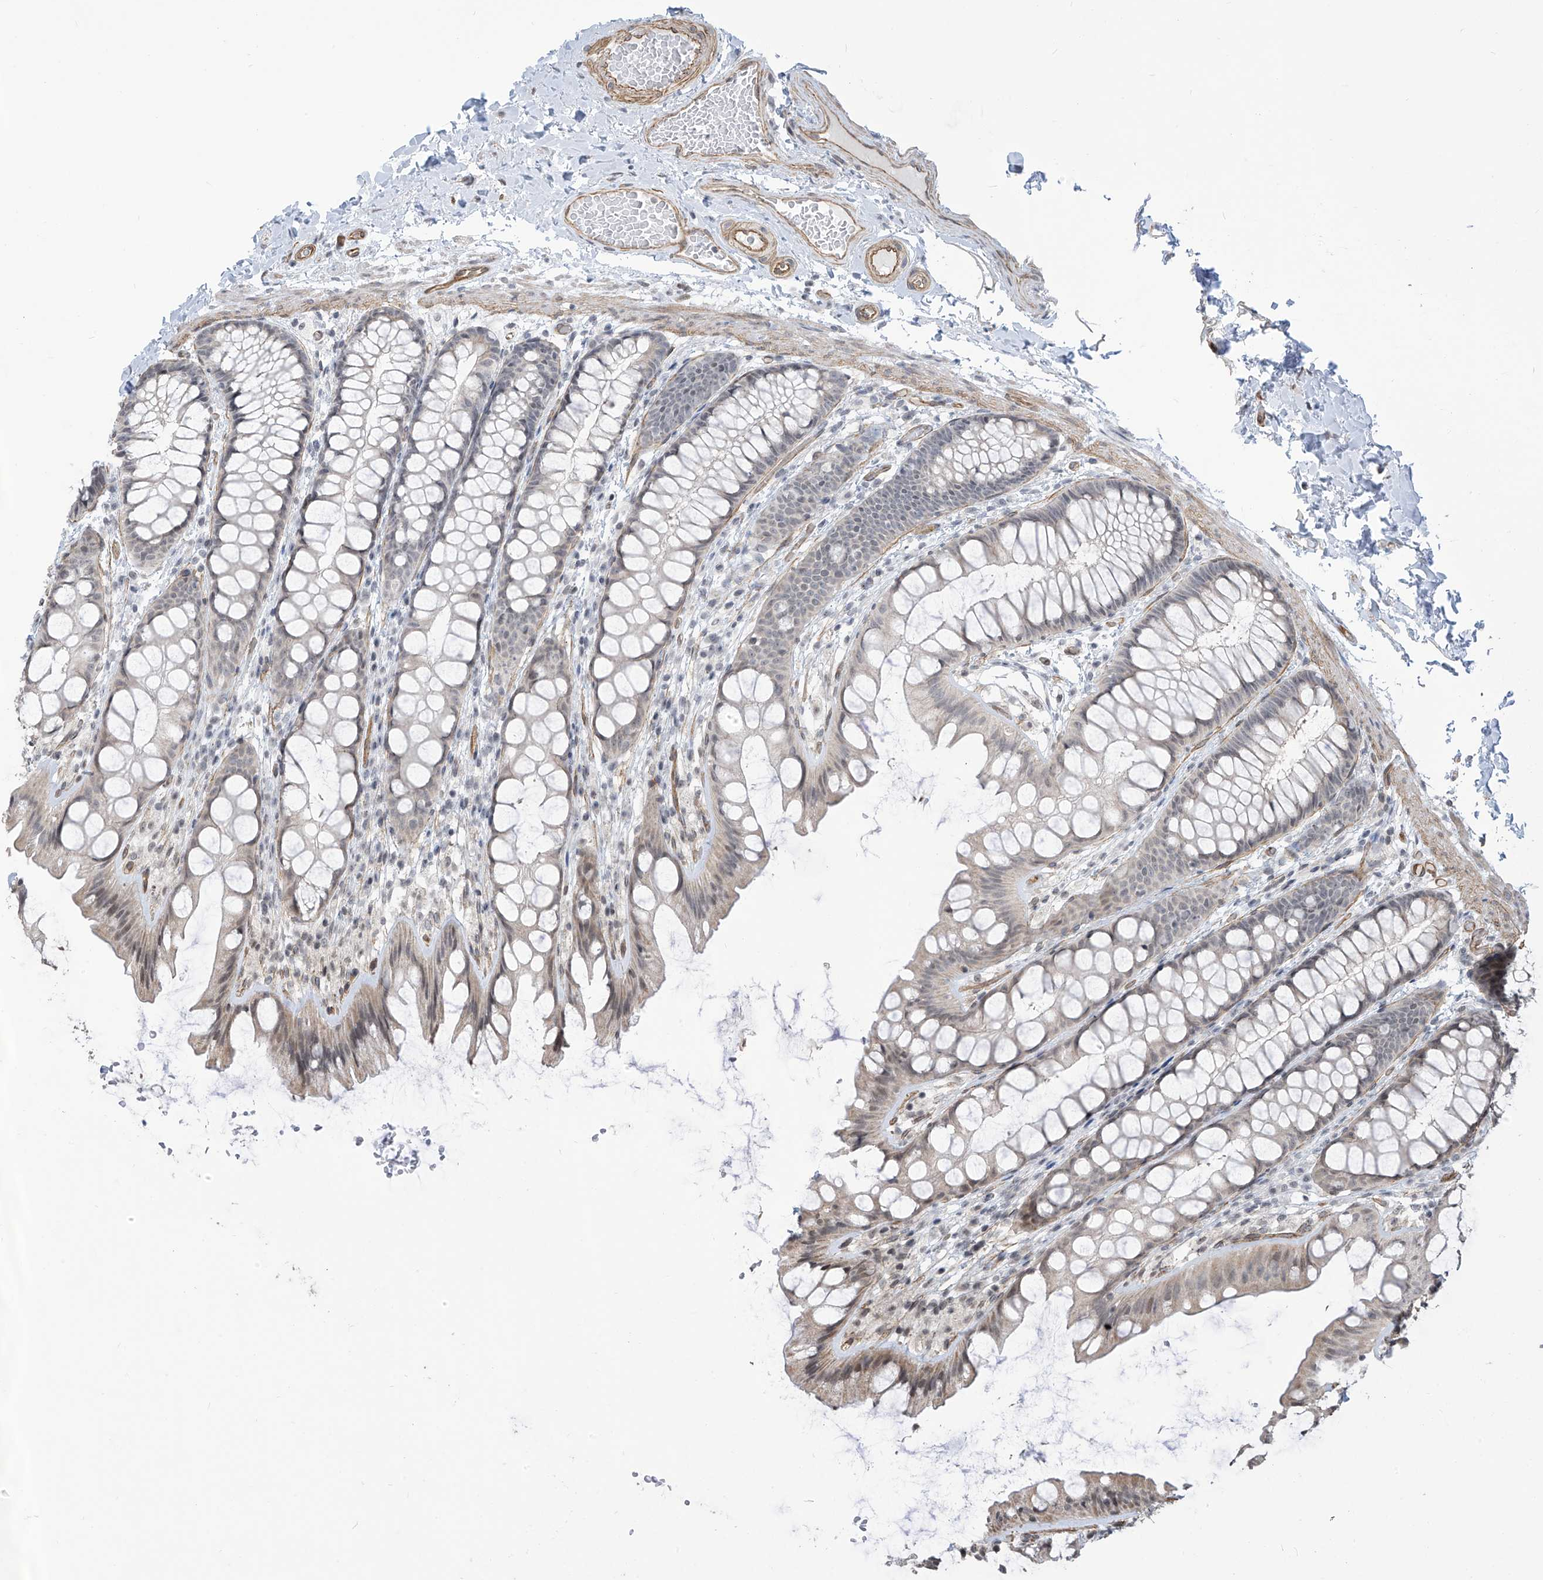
{"staining": {"intensity": "moderate", "quantity": ">75%", "location": "cytoplasmic/membranous"}, "tissue": "colon", "cell_type": "Endothelial cells", "image_type": "normal", "snomed": [{"axis": "morphology", "description": "Normal tissue, NOS"}, {"axis": "topography", "description": "Colon"}], "caption": "Endothelial cells show moderate cytoplasmic/membranous positivity in about >75% of cells in unremarkable colon. The staining was performed using DAB (3,3'-diaminobenzidine) to visualize the protein expression in brown, while the nuclei were stained in blue with hematoxylin (Magnification: 20x).", "gene": "METAP1D", "patient": {"sex": "male", "age": 47}}